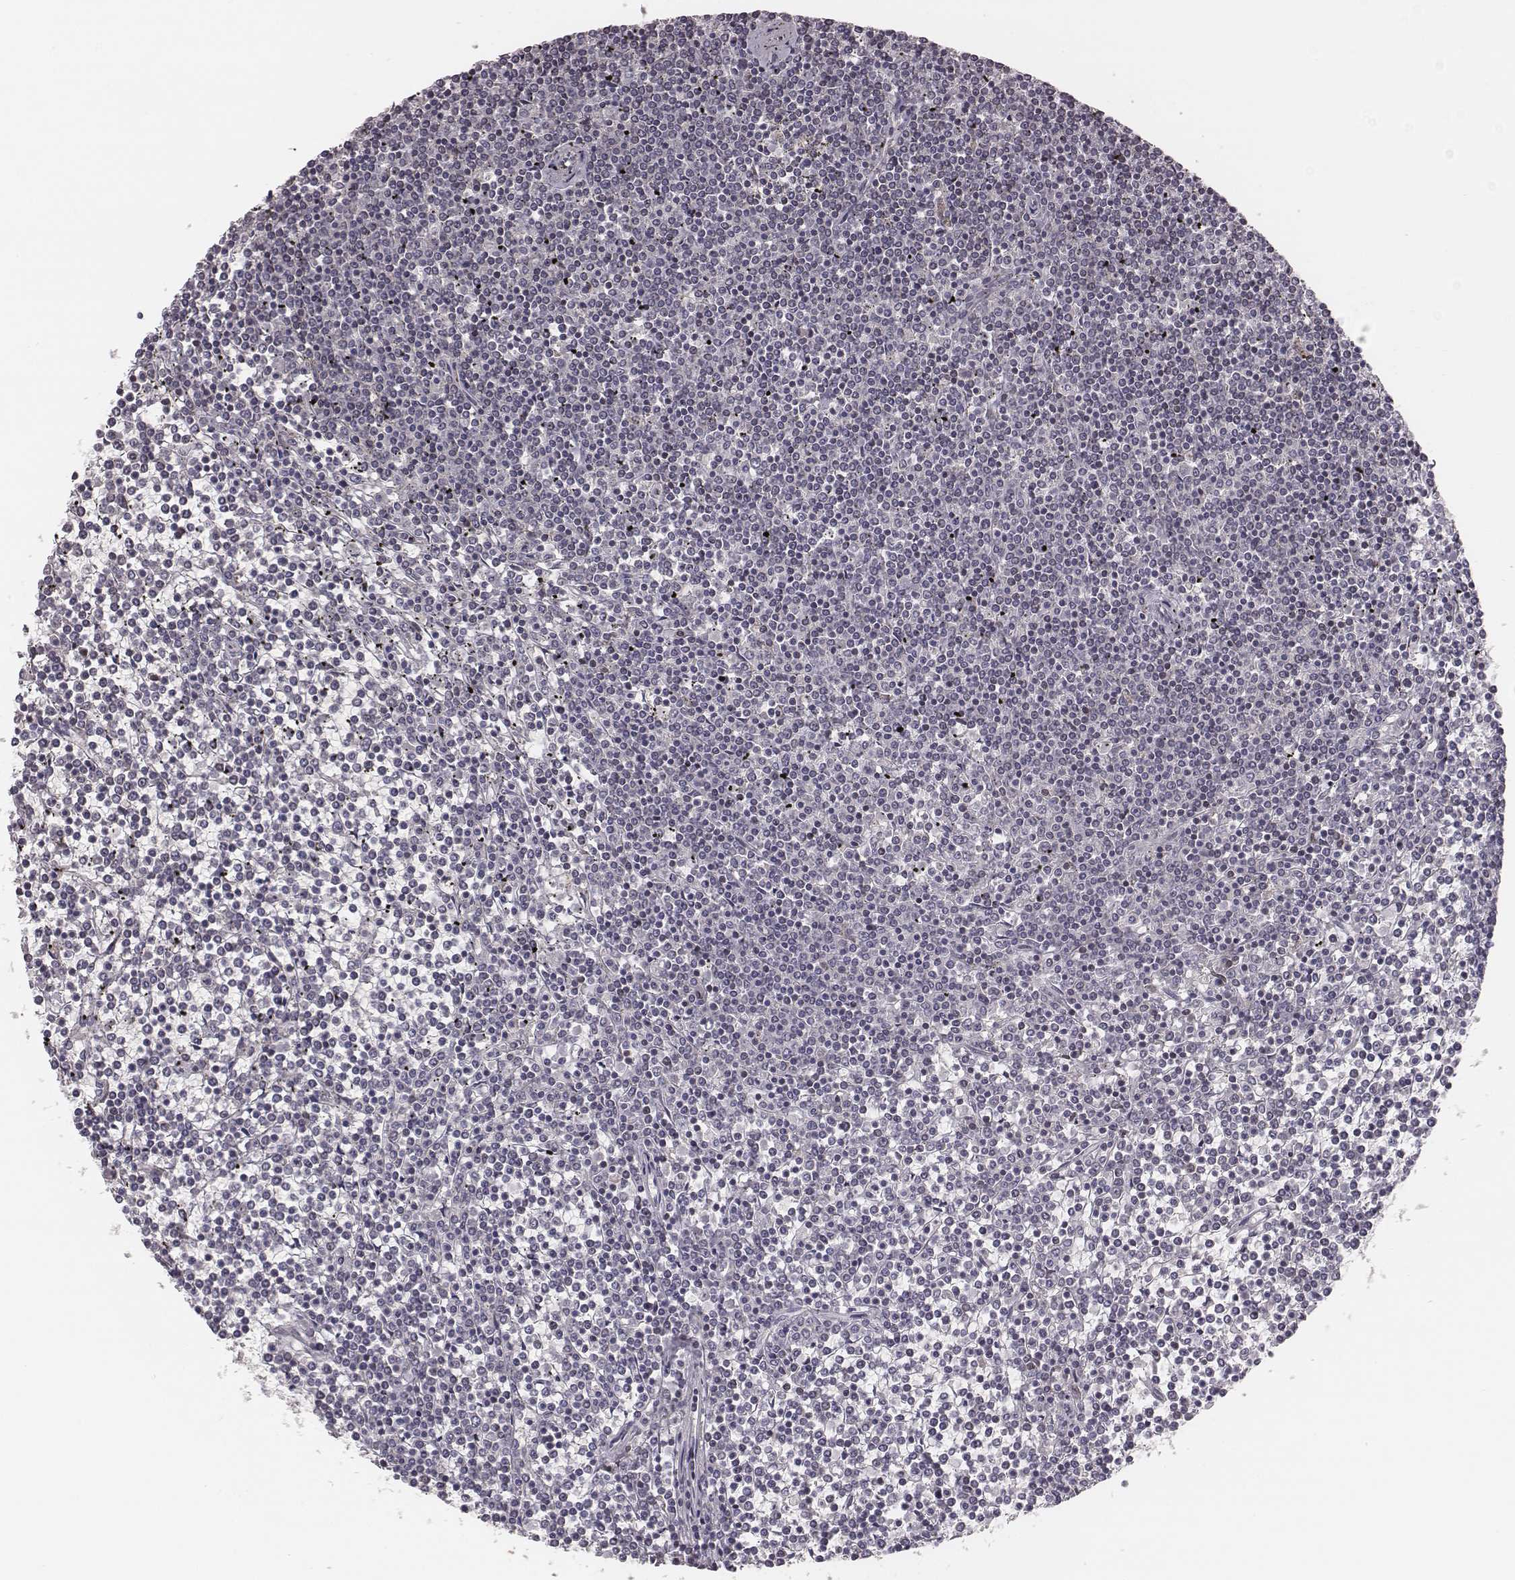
{"staining": {"intensity": "negative", "quantity": "none", "location": "none"}, "tissue": "lymphoma", "cell_type": "Tumor cells", "image_type": "cancer", "snomed": [{"axis": "morphology", "description": "Malignant lymphoma, non-Hodgkin's type, Low grade"}, {"axis": "topography", "description": "Spleen"}], "caption": "Tumor cells show no significant staining in lymphoma.", "gene": "TLX3", "patient": {"sex": "female", "age": 19}}